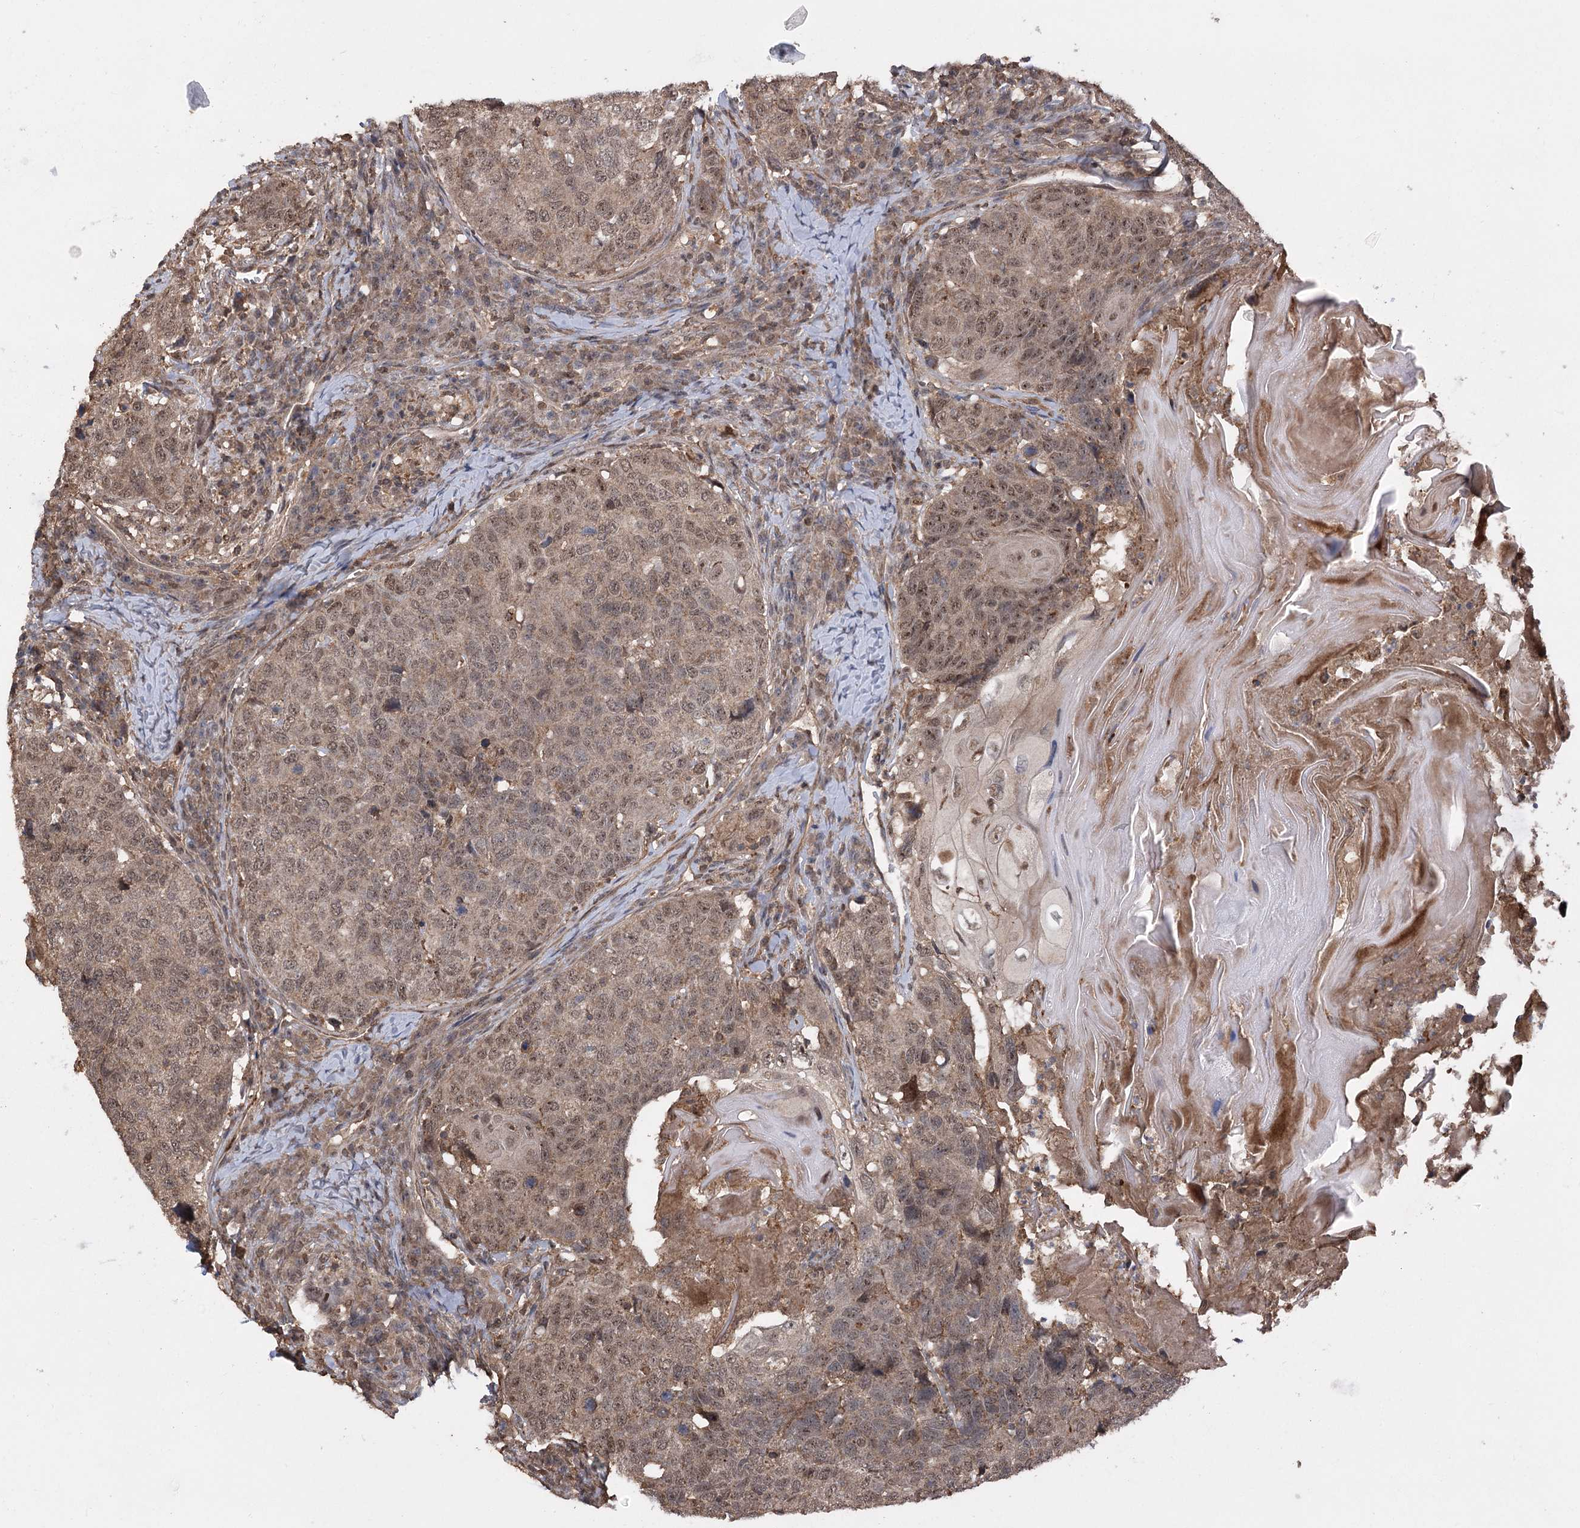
{"staining": {"intensity": "moderate", "quantity": ">75%", "location": "cytoplasmic/membranous,nuclear"}, "tissue": "head and neck cancer", "cell_type": "Tumor cells", "image_type": "cancer", "snomed": [{"axis": "morphology", "description": "Squamous cell carcinoma, NOS"}, {"axis": "topography", "description": "Head-Neck"}], "caption": "This photomicrograph reveals head and neck cancer (squamous cell carcinoma) stained with immunohistochemistry (IHC) to label a protein in brown. The cytoplasmic/membranous and nuclear of tumor cells show moderate positivity for the protein. Nuclei are counter-stained blue.", "gene": "TENM2", "patient": {"sex": "male", "age": 66}}